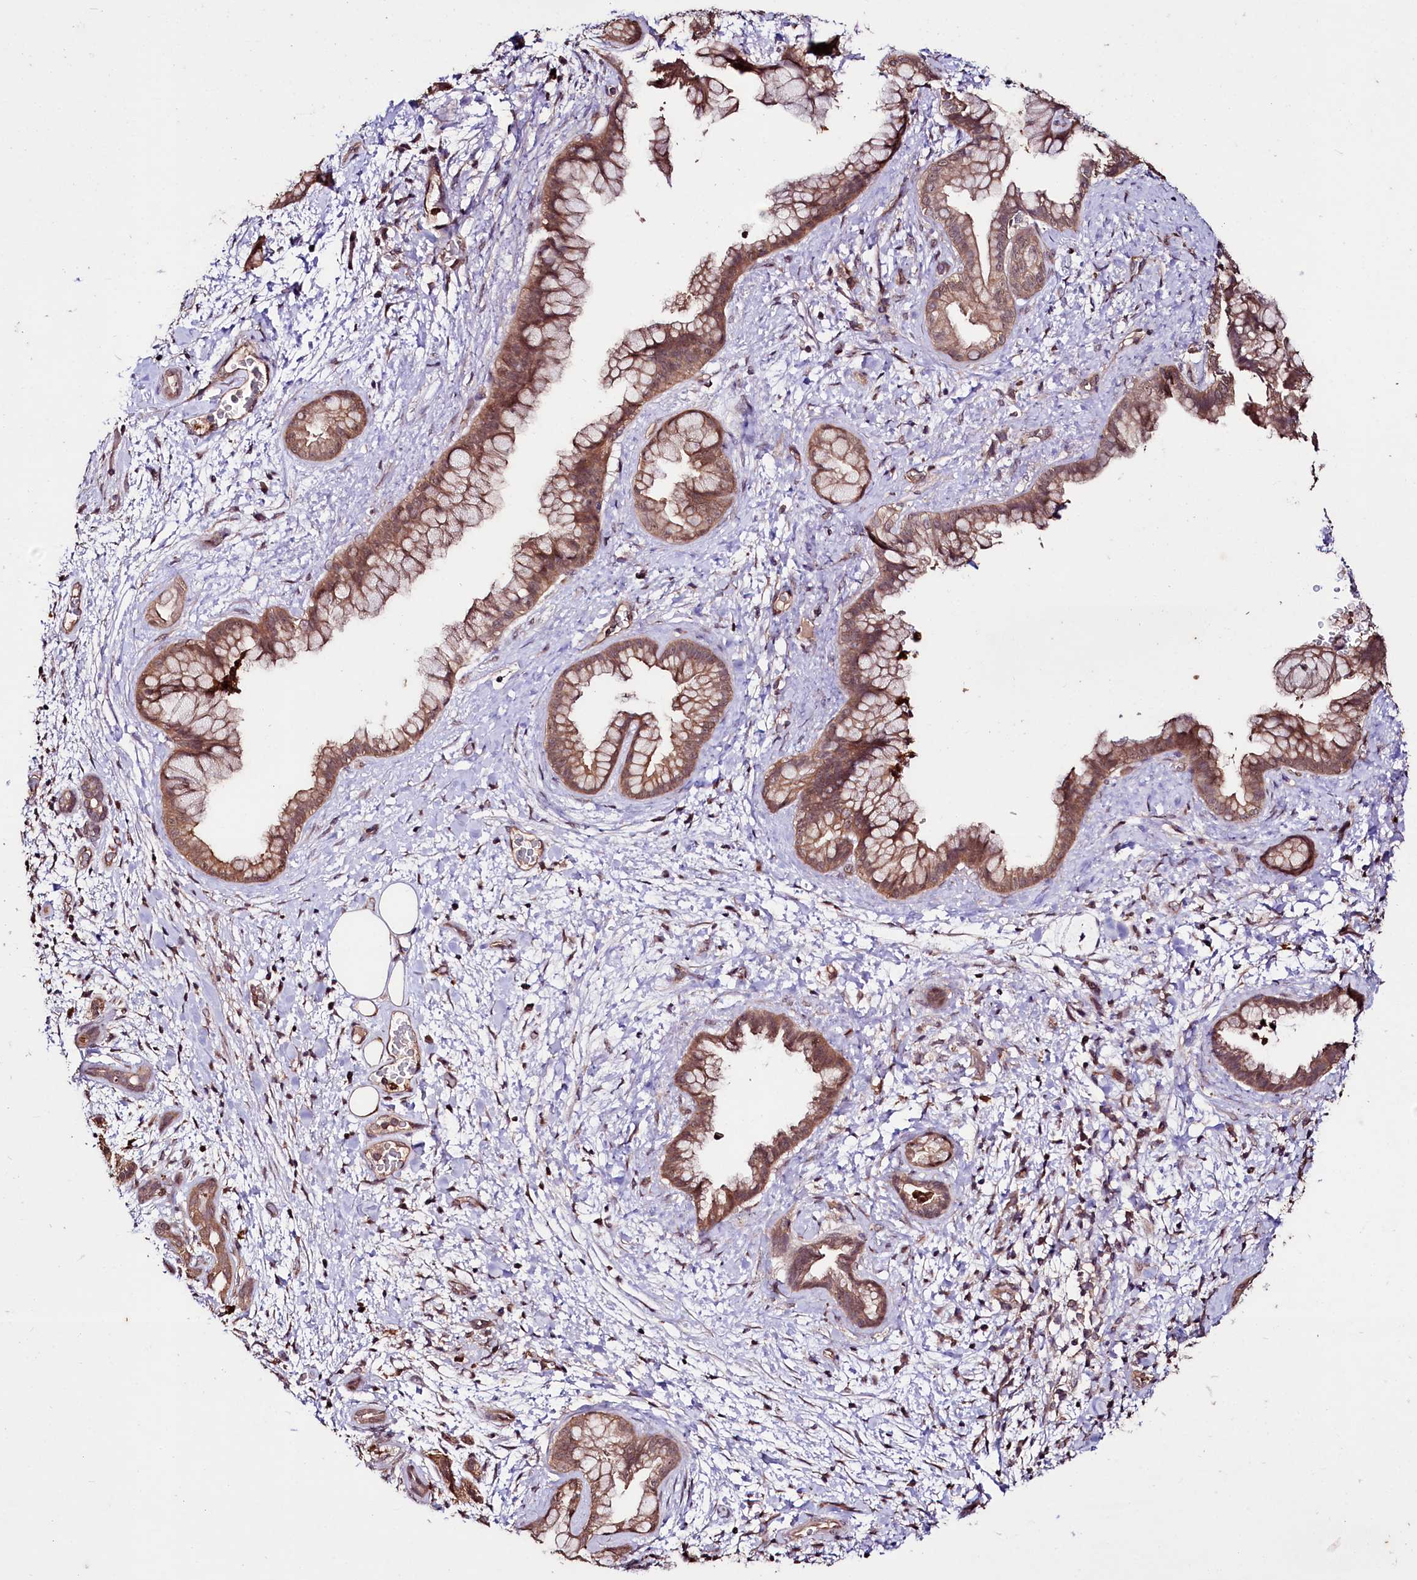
{"staining": {"intensity": "moderate", "quantity": ">75%", "location": "cytoplasmic/membranous"}, "tissue": "pancreatic cancer", "cell_type": "Tumor cells", "image_type": "cancer", "snomed": [{"axis": "morphology", "description": "Adenocarcinoma, NOS"}, {"axis": "topography", "description": "Pancreas"}], "caption": "Immunohistochemistry (IHC) micrograph of neoplastic tissue: human pancreatic cancer (adenocarcinoma) stained using immunohistochemistry (IHC) exhibits medium levels of moderate protein expression localized specifically in the cytoplasmic/membranous of tumor cells, appearing as a cytoplasmic/membranous brown color.", "gene": "KLRB1", "patient": {"sex": "female", "age": 78}}